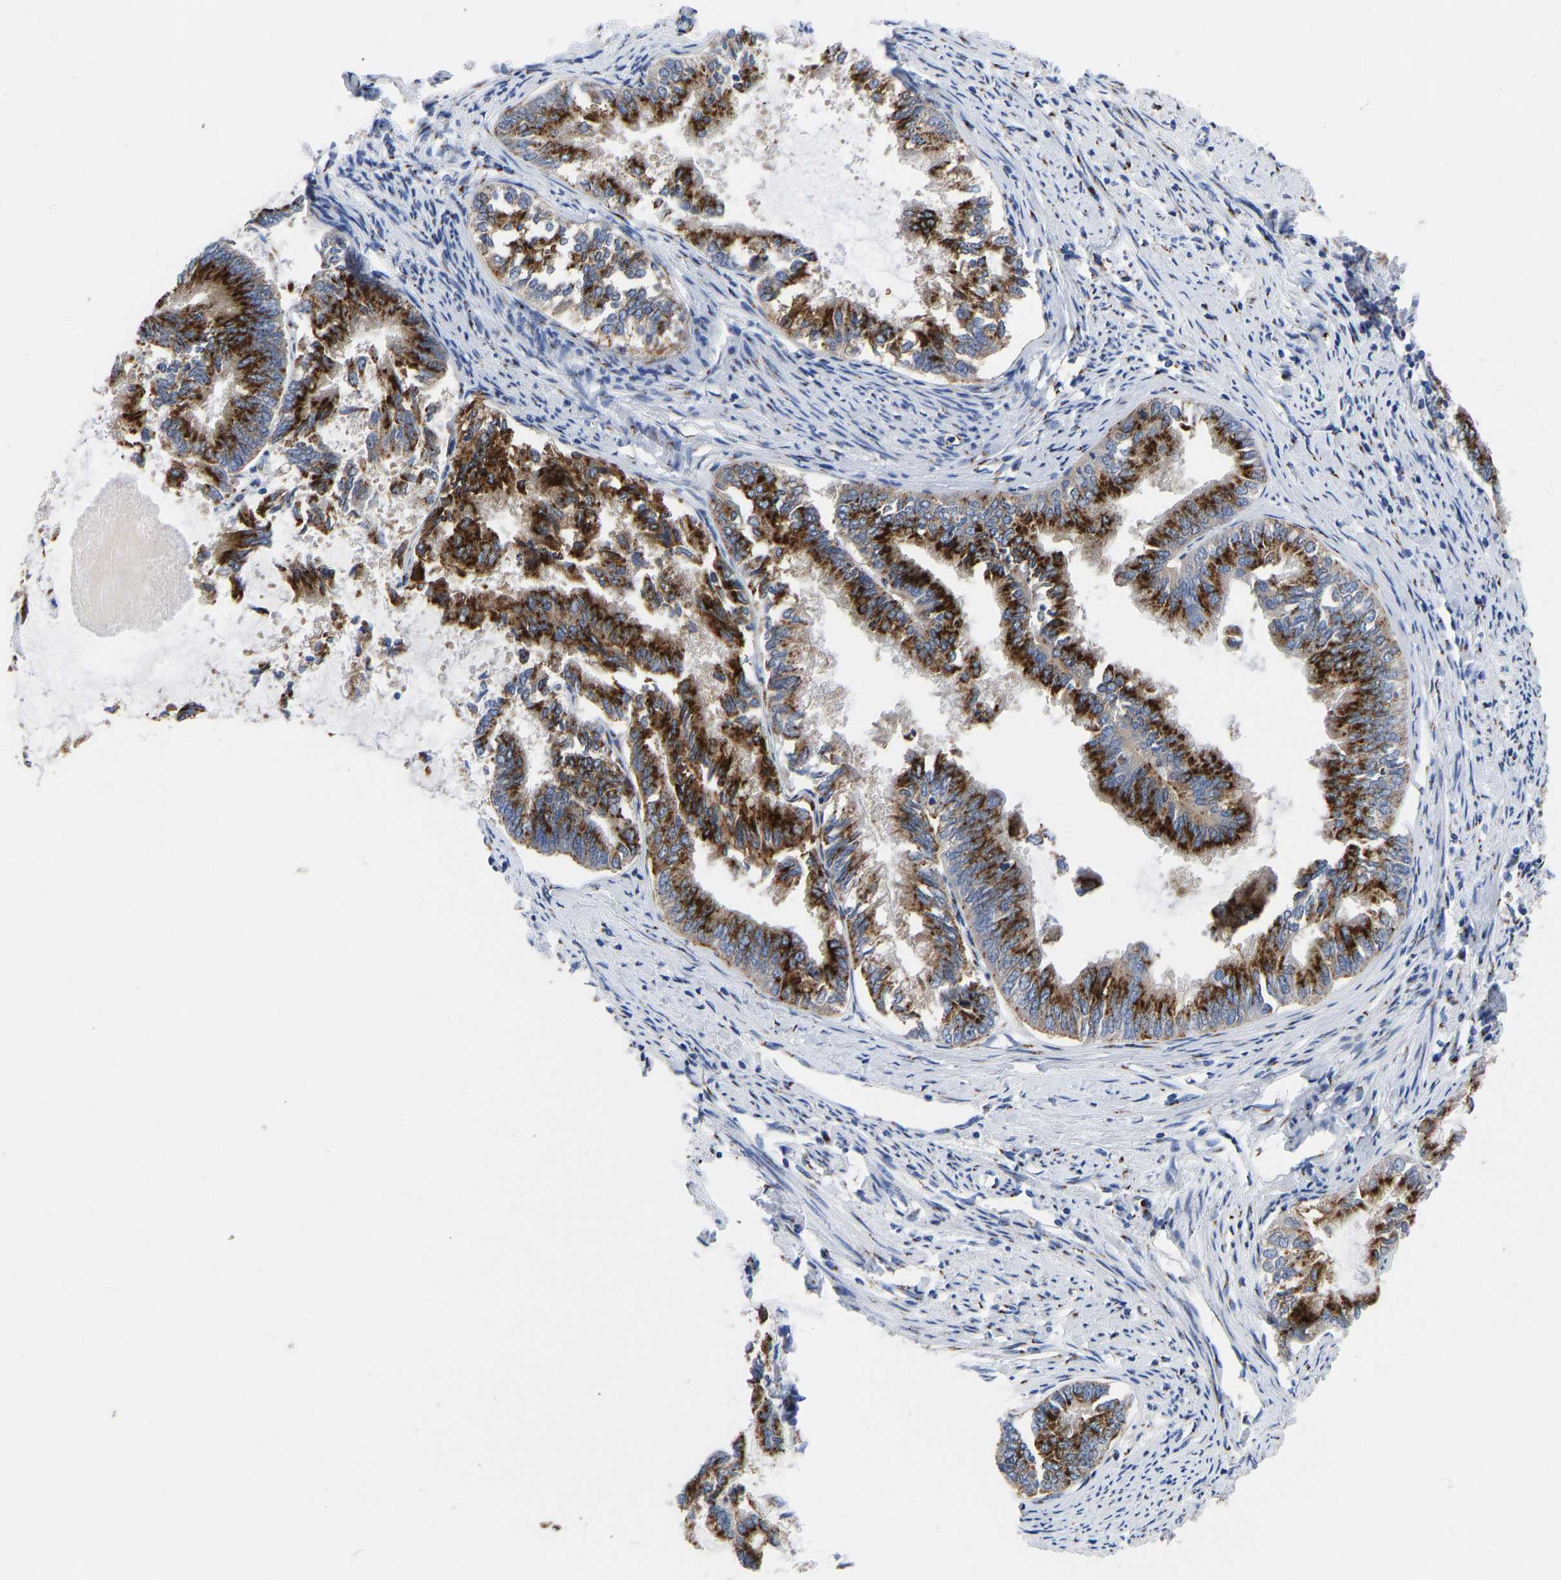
{"staining": {"intensity": "strong", "quantity": ">75%", "location": "cytoplasmic/membranous"}, "tissue": "endometrial cancer", "cell_type": "Tumor cells", "image_type": "cancer", "snomed": [{"axis": "morphology", "description": "Adenocarcinoma, NOS"}, {"axis": "topography", "description": "Endometrium"}], "caption": "An image of endometrial cancer (adenocarcinoma) stained for a protein exhibits strong cytoplasmic/membranous brown staining in tumor cells.", "gene": "TMEM87A", "patient": {"sex": "female", "age": 86}}